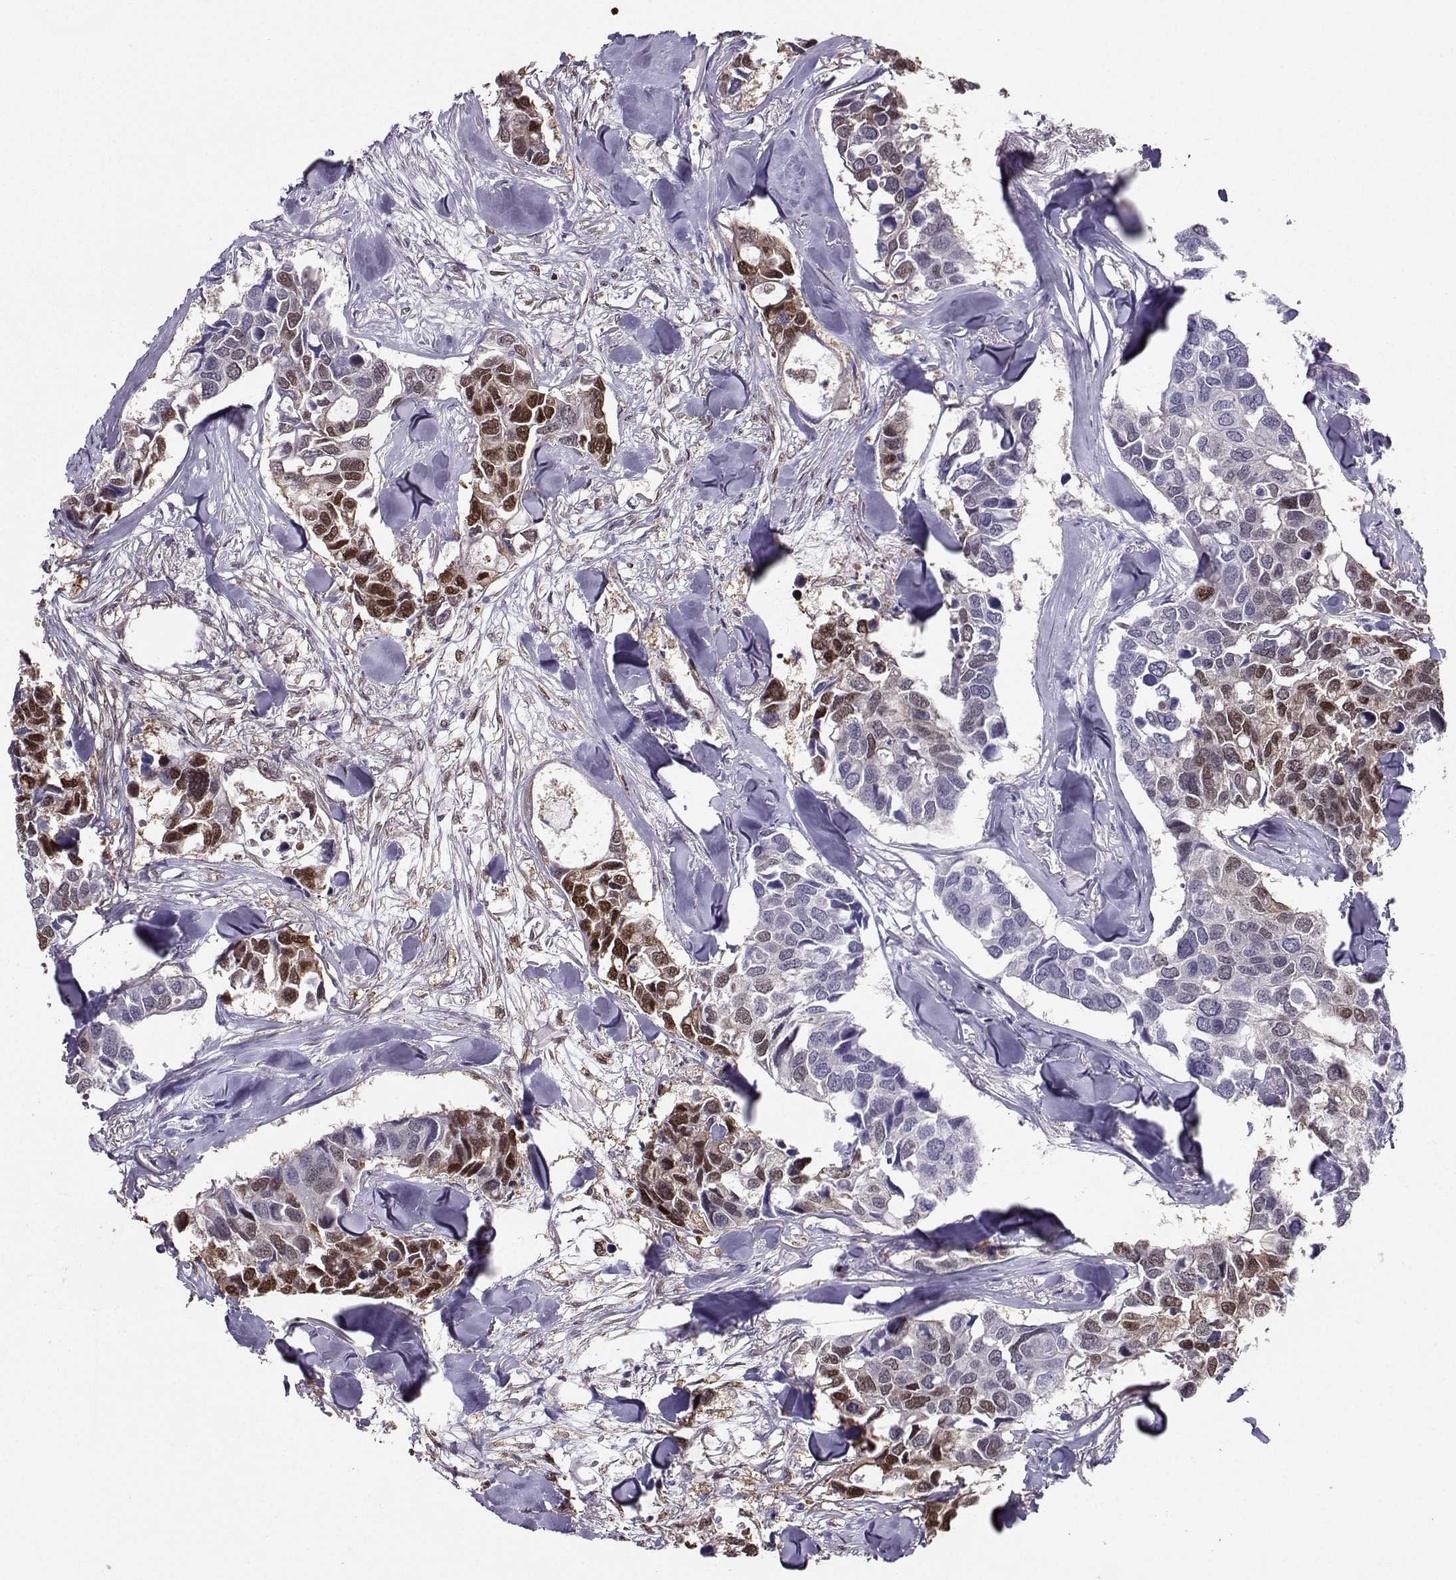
{"staining": {"intensity": "moderate", "quantity": "<25%", "location": "cytoplasmic/membranous,nuclear"}, "tissue": "breast cancer", "cell_type": "Tumor cells", "image_type": "cancer", "snomed": [{"axis": "morphology", "description": "Duct carcinoma"}, {"axis": "topography", "description": "Breast"}], "caption": "Immunohistochemistry (IHC) staining of breast cancer, which shows low levels of moderate cytoplasmic/membranous and nuclear staining in about <25% of tumor cells indicating moderate cytoplasmic/membranous and nuclear protein expression. The staining was performed using DAB (brown) for protein detection and nuclei were counterstained in hematoxylin (blue).", "gene": "PGK1", "patient": {"sex": "female", "age": 83}}